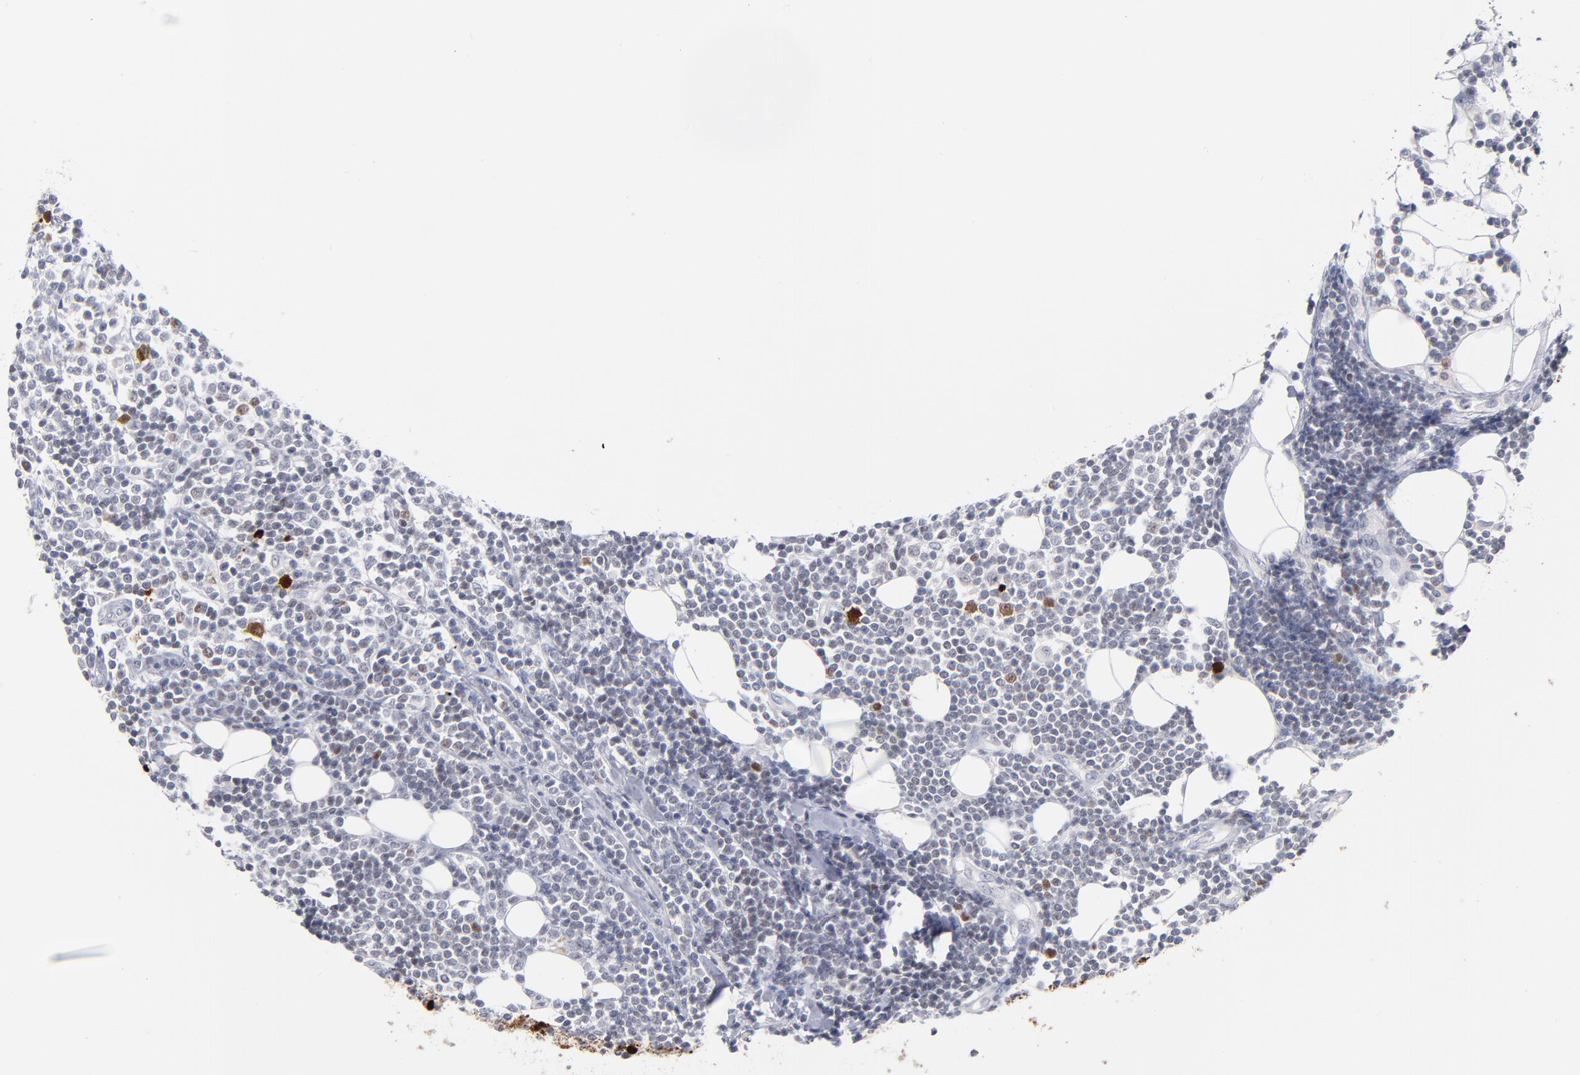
{"staining": {"intensity": "negative", "quantity": "none", "location": "none"}, "tissue": "lymphoma", "cell_type": "Tumor cells", "image_type": "cancer", "snomed": [{"axis": "morphology", "description": "Malignant lymphoma, non-Hodgkin's type, Low grade"}, {"axis": "topography", "description": "Soft tissue"}], "caption": "There is no significant staining in tumor cells of lymphoma. The staining was performed using DAB to visualize the protein expression in brown, while the nuclei were stained in blue with hematoxylin (Magnification: 20x).", "gene": "PARP1", "patient": {"sex": "male", "age": 92}}